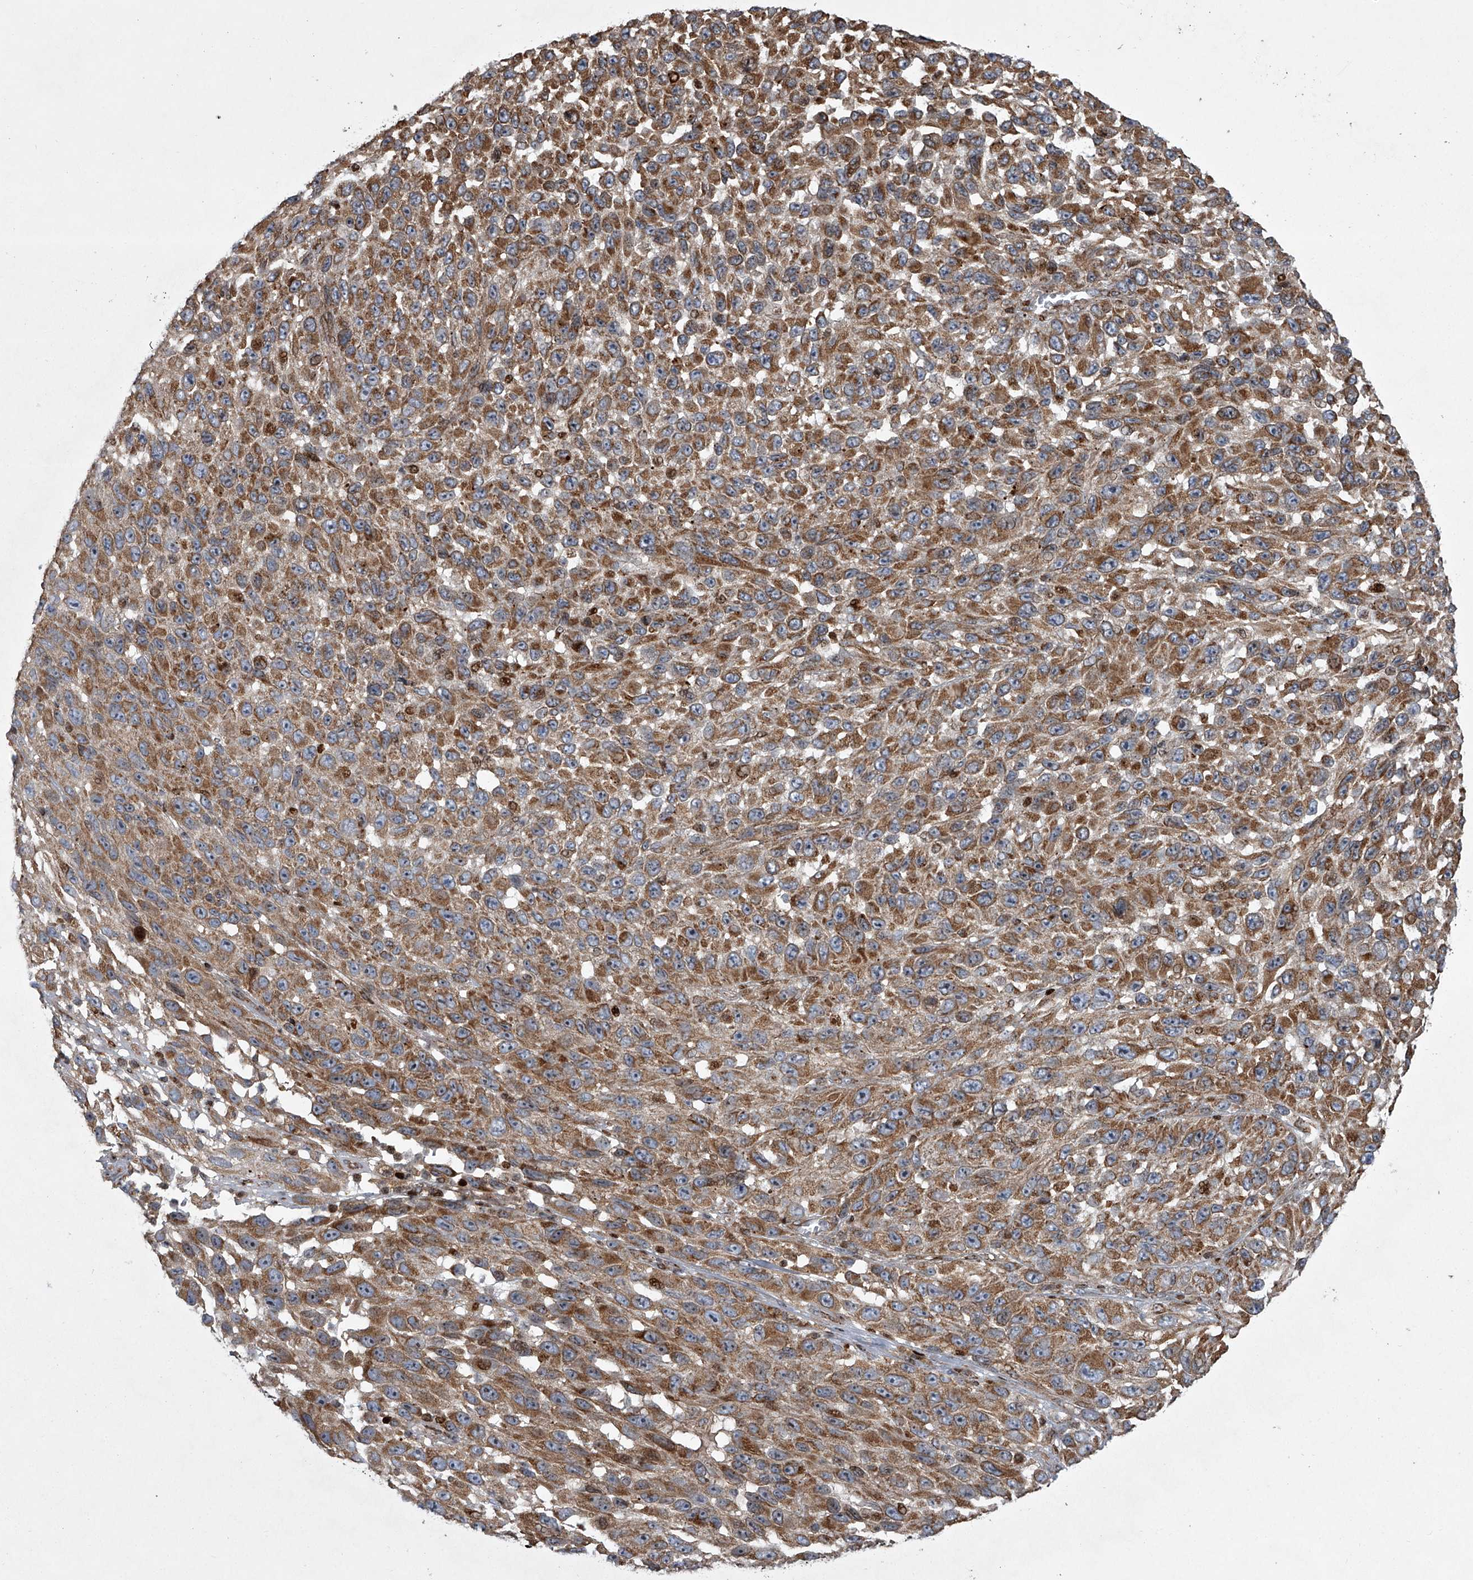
{"staining": {"intensity": "moderate", "quantity": ">75%", "location": "cytoplasmic/membranous"}, "tissue": "melanoma", "cell_type": "Tumor cells", "image_type": "cancer", "snomed": [{"axis": "morphology", "description": "Malignant melanoma, NOS"}, {"axis": "topography", "description": "Skin"}], "caption": "Brown immunohistochemical staining in malignant melanoma exhibits moderate cytoplasmic/membranous positivity in approximately >75% of tumor cells. (IHC, brightfield microscopy, high magnification).", "gene": "STRADA", "patient": {"sex": "female", "age": 96}}